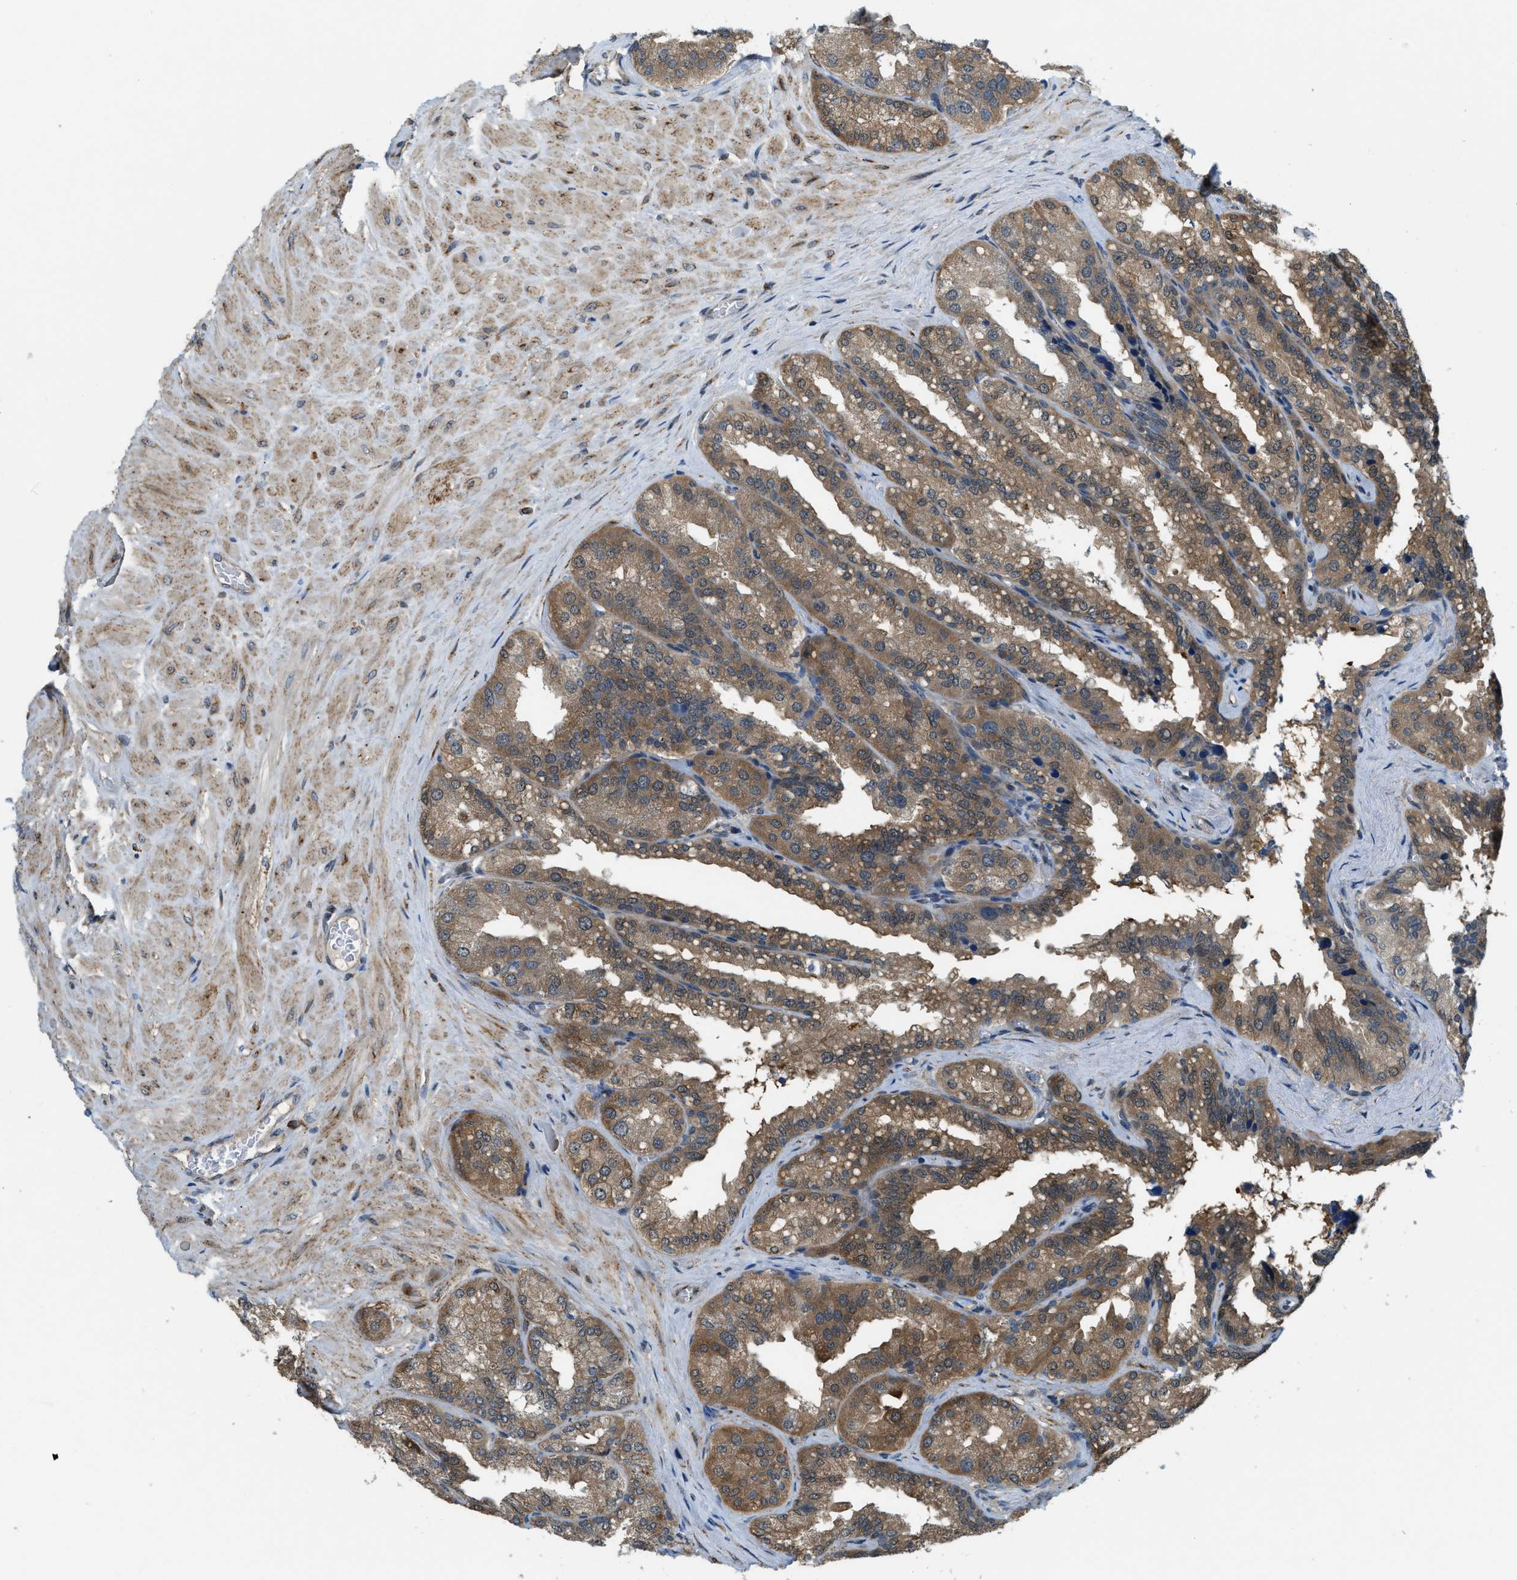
{"staining": {"intensity": "moderate", "quantity": ">75%", "location": "cytoplasmic/membranous"}, "tissue": "seminal vesicle", "cell_type": "Glandular cells", "image_type": "normal", "snomed": [{"axis": "morphology", "description": "Normal tissue, NOS"}, {"axis": "topography", "description": "Prostate"}, {"axis": "topography", "description": "Seminal veicle"}], "caption": "Seminal vesicle stained with a brown dye reveals moderate cytoplasmic/membranous positive expression in approximately >75% of glandular cells.", "gene": "STARD3NL", "patient": {"sex": "male", "age": 51}}